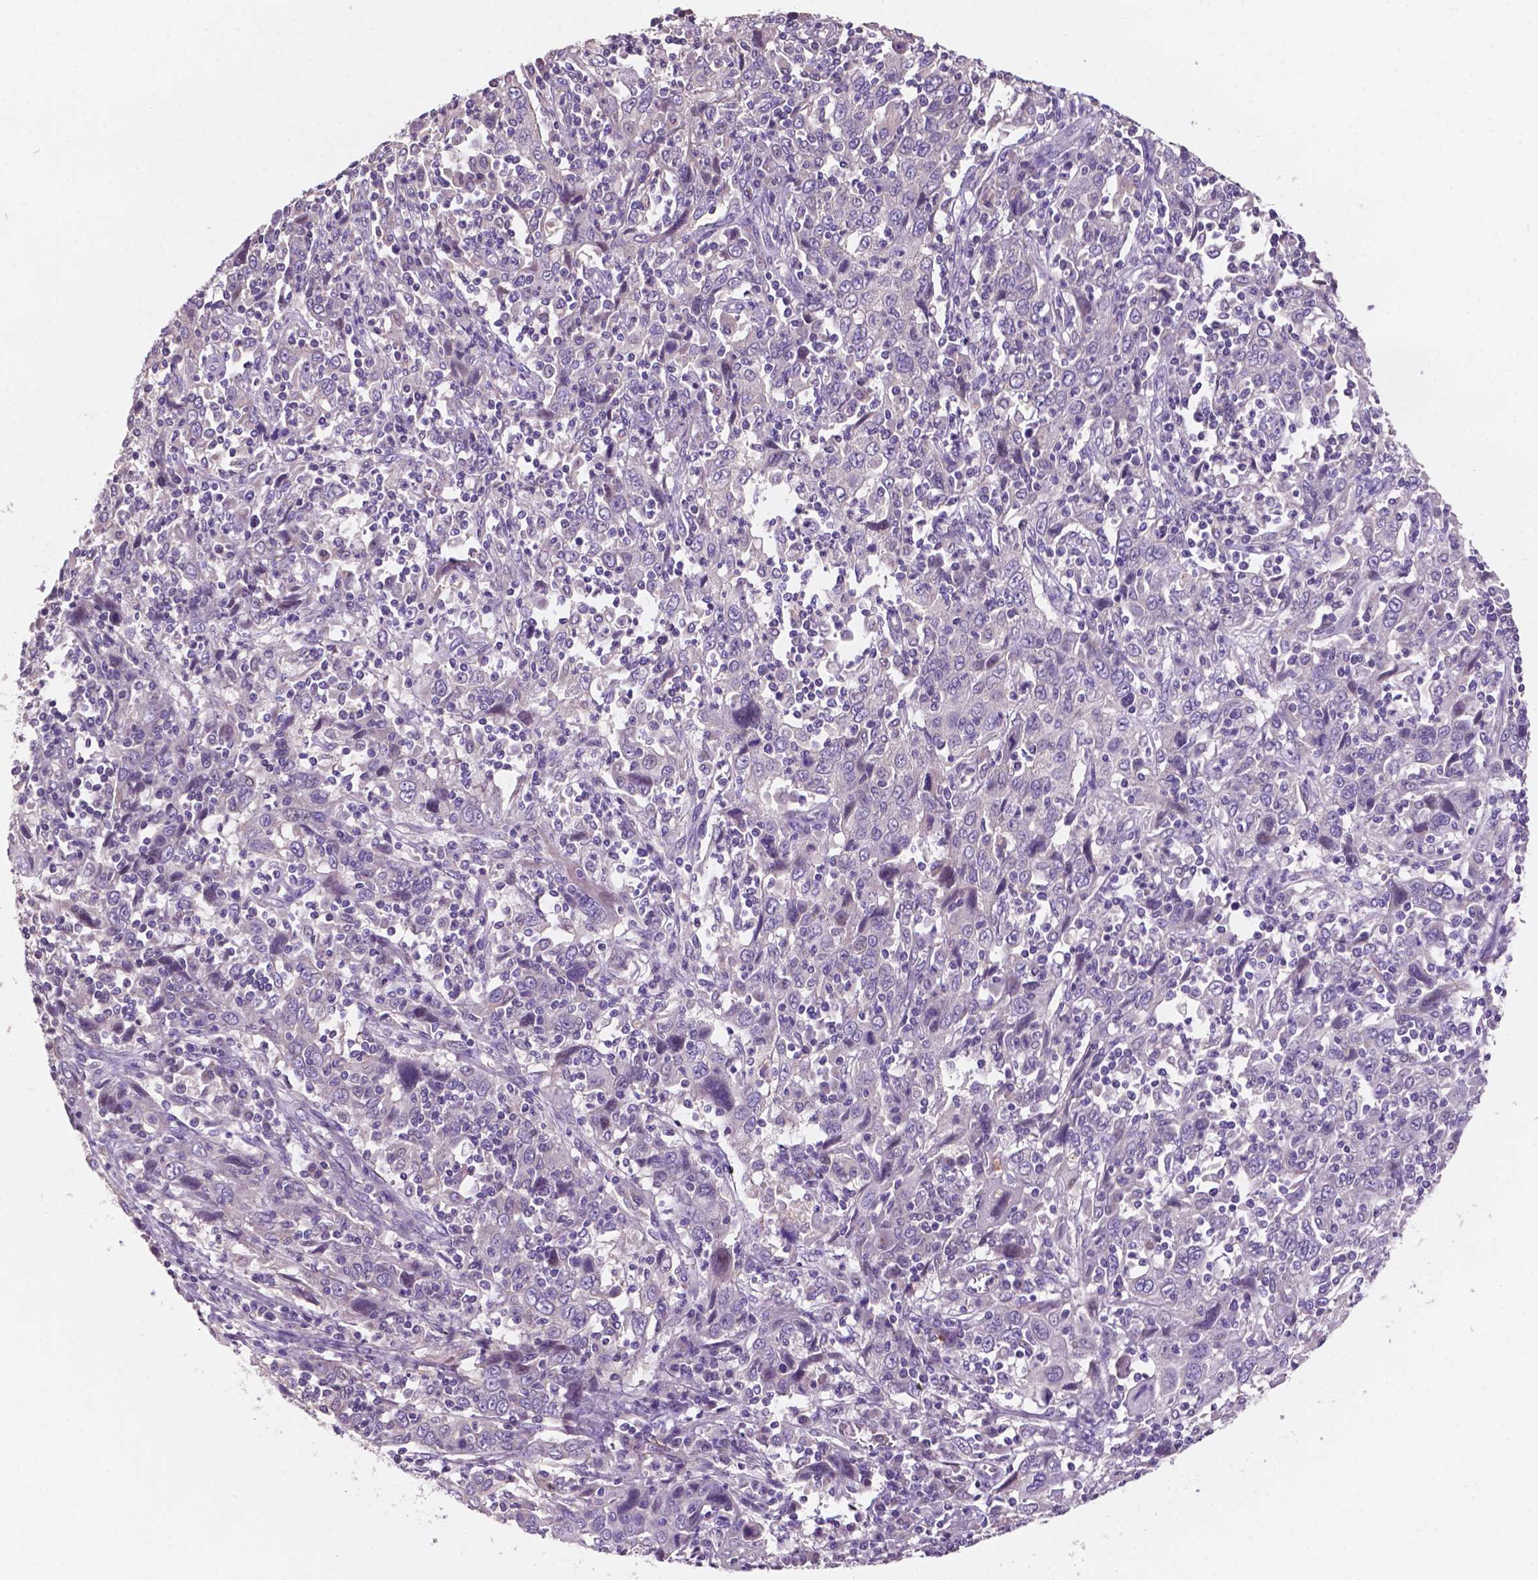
{"staining": {"intensity": "negative", "quantity": "none", "location": "none"}, "tissue": "cervical cancer", "cell_type": "Tumor cells", "image_type": "cancer", "snomed": [{"axis": "morphology", "description": "Squamous cell carcinoma, NOS"}, {"axis": "topography", "description": "Cervix"}], "caption": "Tumor cells are negative for brown protein staining in cervical cancer. Brightfield microscopy of IHC stained with DAB (brown) and hematoxylin (blue), captured at high magnification.", "gene": "MKRN2OS", "patient": {"sex": "female", "age": 46}}